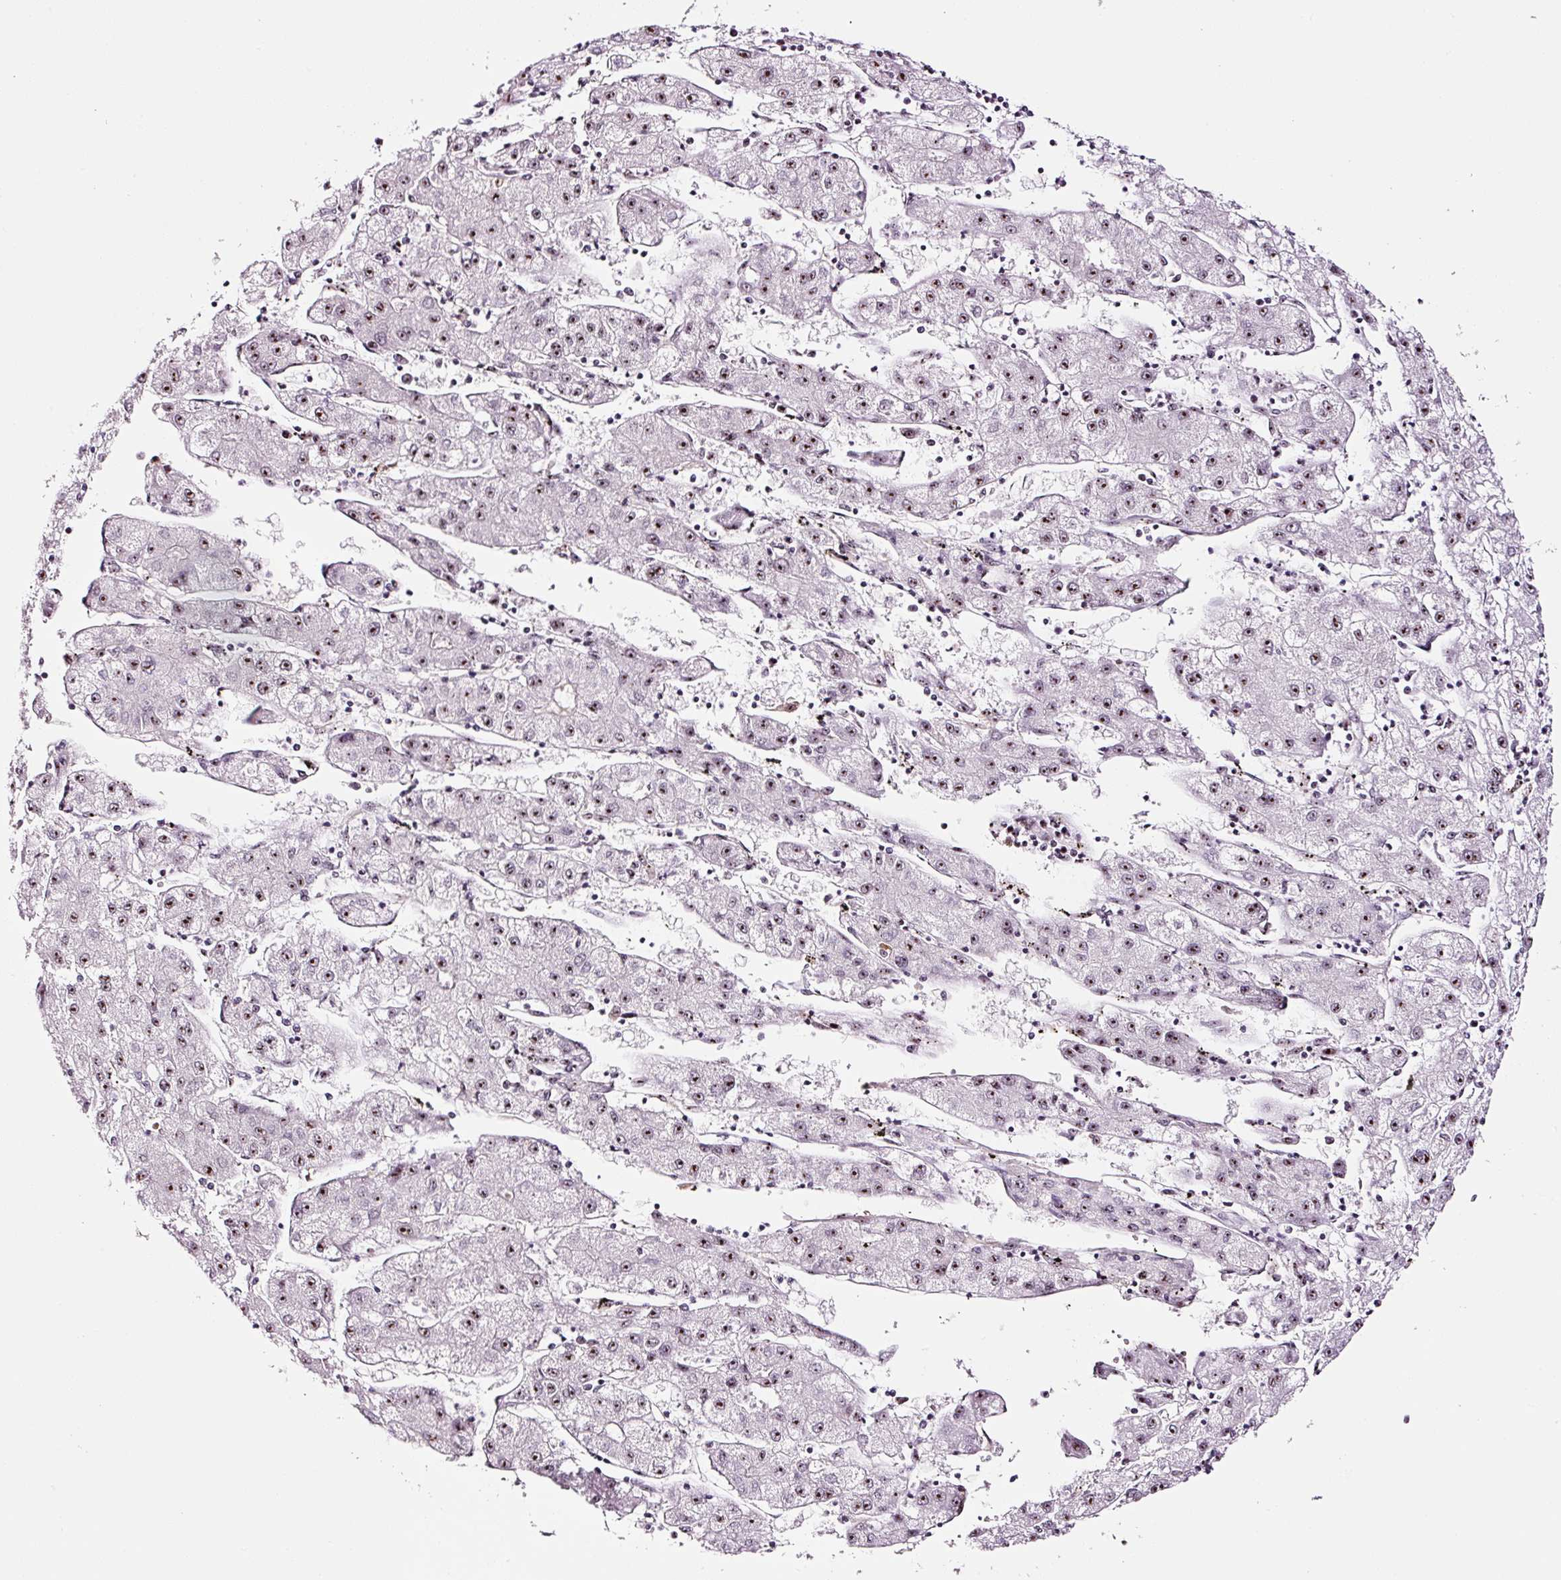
{"staining": {"intensity": "moderate", "quantity": "25%-75%", "location": "nuclear"}, "tissue": "liver cancer", "cell_type": "Tumor cells", "image_type": "cancer", "snomed": [{"axis": "morphology", "description": "Carcinoma, Hepatocellular, NOS"}, {"axis": "topography", "description": "Liver"}], "caption": "Protein expression by immunohistochemistry reveals moderate nuclear positivity in approximately 25%-75% of tumor cells in liver hepatocellular carcinoma. (Brightfield microscopy of DAB IHC at high magnification).", "gene": "GNL3", "patient": {"sex": "male", "age": 72}}